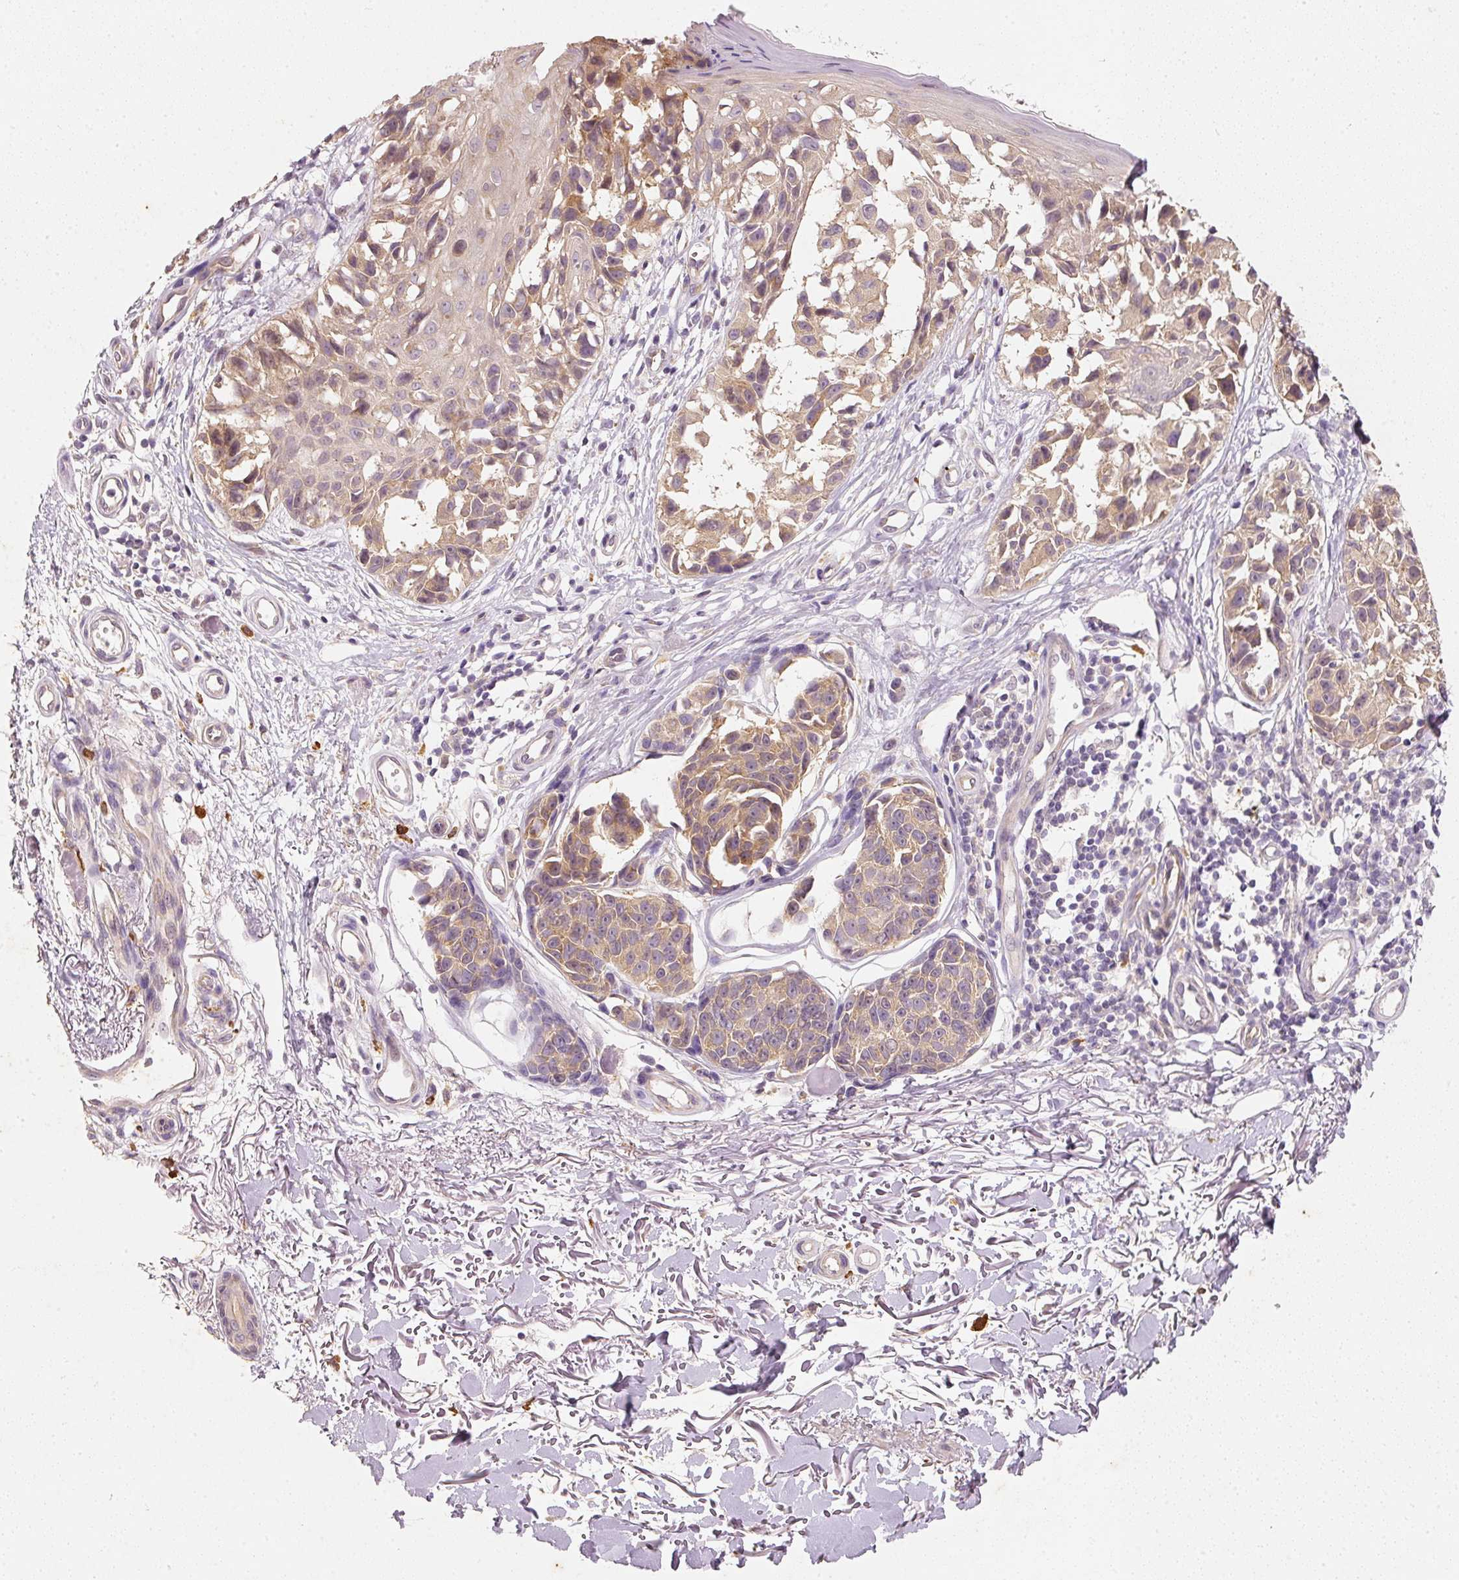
{"staining": {"intensity": "moderate", "quantity": ">75%", "location": "cytoplasmic/membranous"}, "tissue": "melanoma", "cell_type": "Tumor cells", "image_type": "cancer", "snomed": [{"axis": "morphology", "description": "Malignant melanoma, NOS"}, {"axis": "topography", "description": "Skin"}], "caption": "Moderate cytoplasmic/membranous protein staining is identified in about >75% of tumor cells in malignant melanoma.", "gene": "RGL2", "patient": {"sex": "male", "age": 73}}